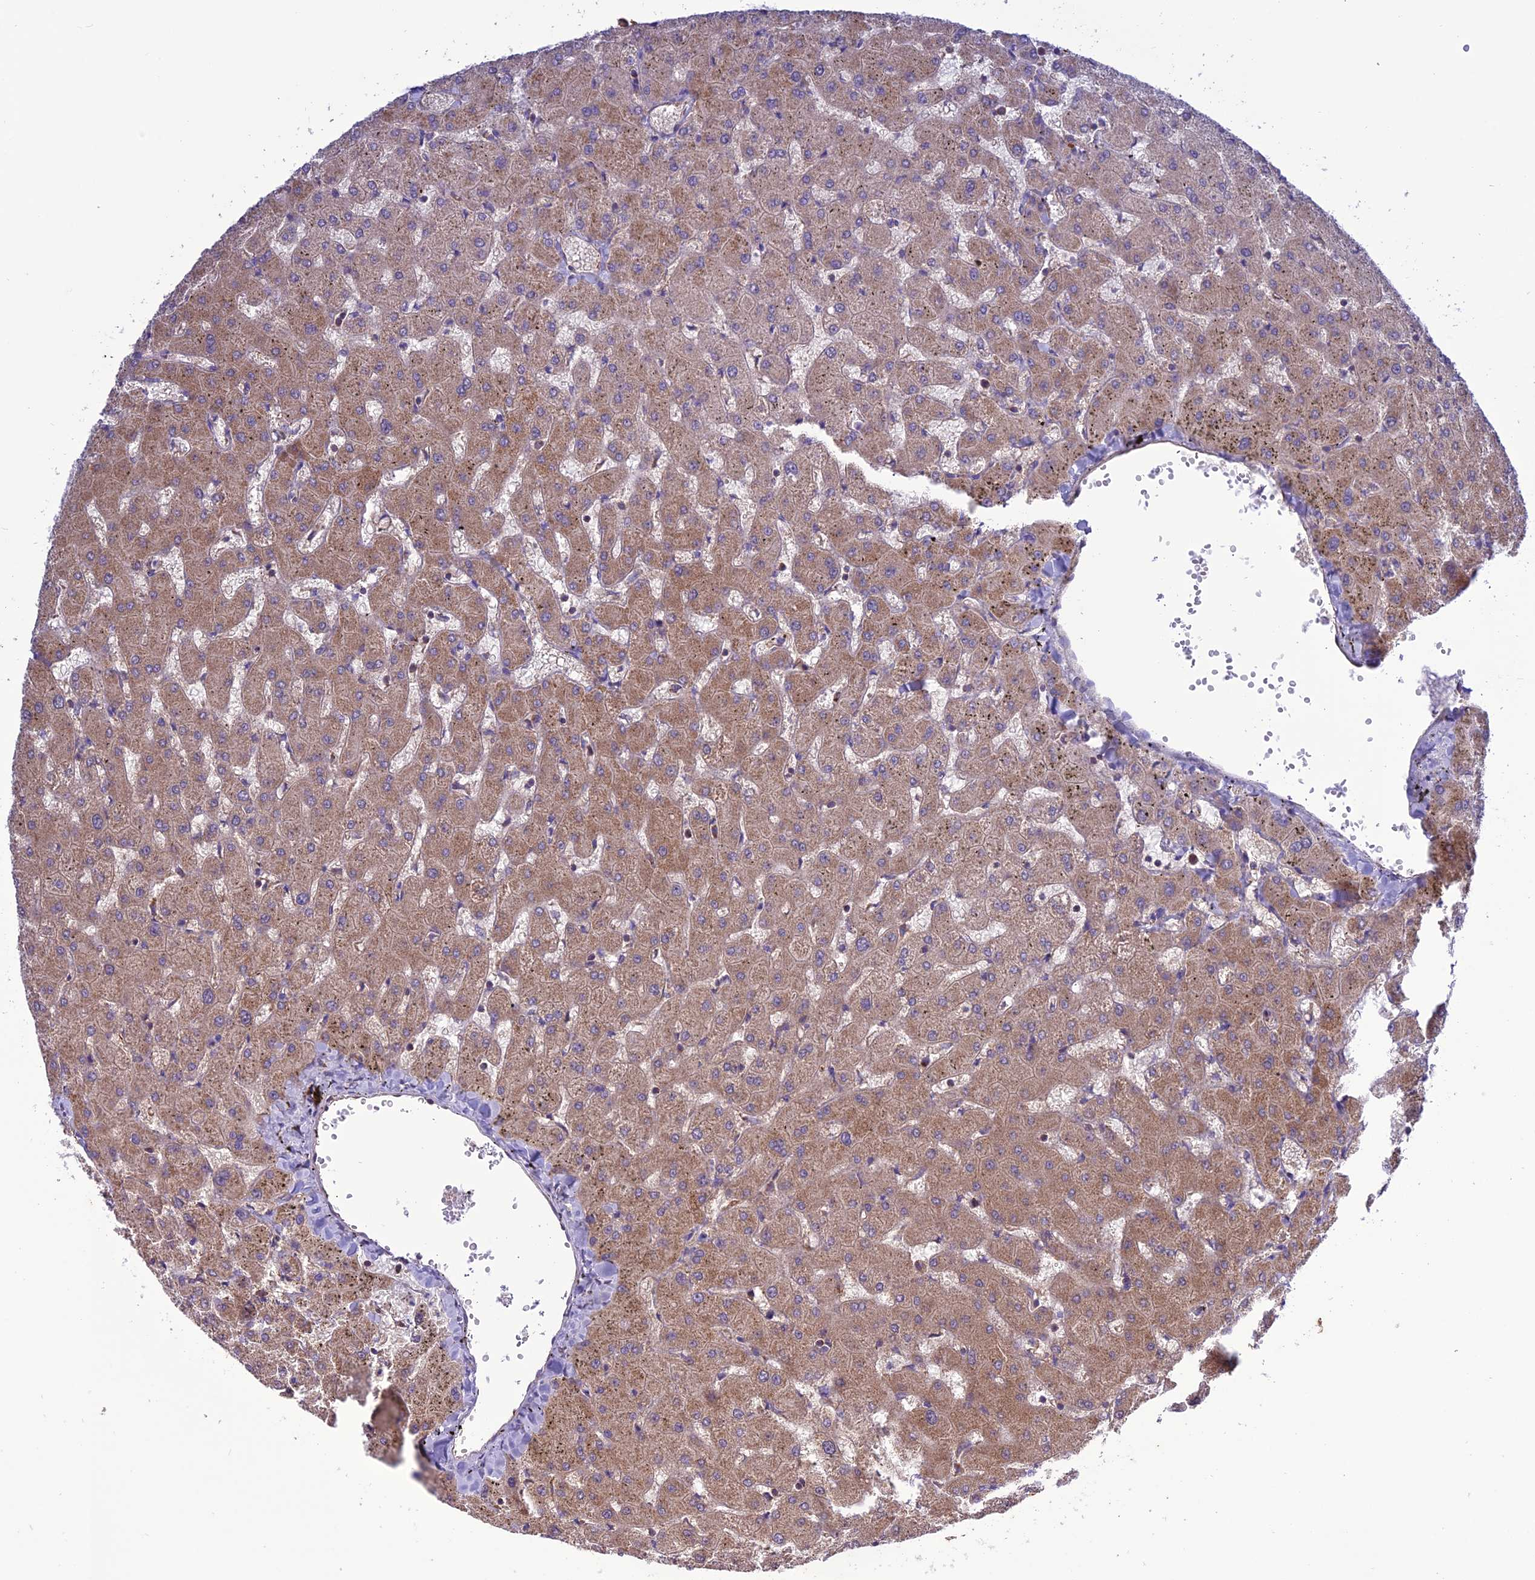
{"staining": {"intensity": "weak", "quantity": ">75%", "location": "cytoplasmic/membranous"}, "tissue": "liver", "cell_type": "Cholangiocytes", "image_type": "normal", "snomed": [{"axis": "morphology", "description": "Normal tissue, NOS"}, {"axis": "topography", "description": "Liver"}], "caption": "About >75% of cholangiocytes in benign human liver show weak cytoplasmic/membranous protein expression as visualized by brown immunohistochemical staining.", "gene": "MRPS9", "patient": {"sex": "female", "age": 63}}